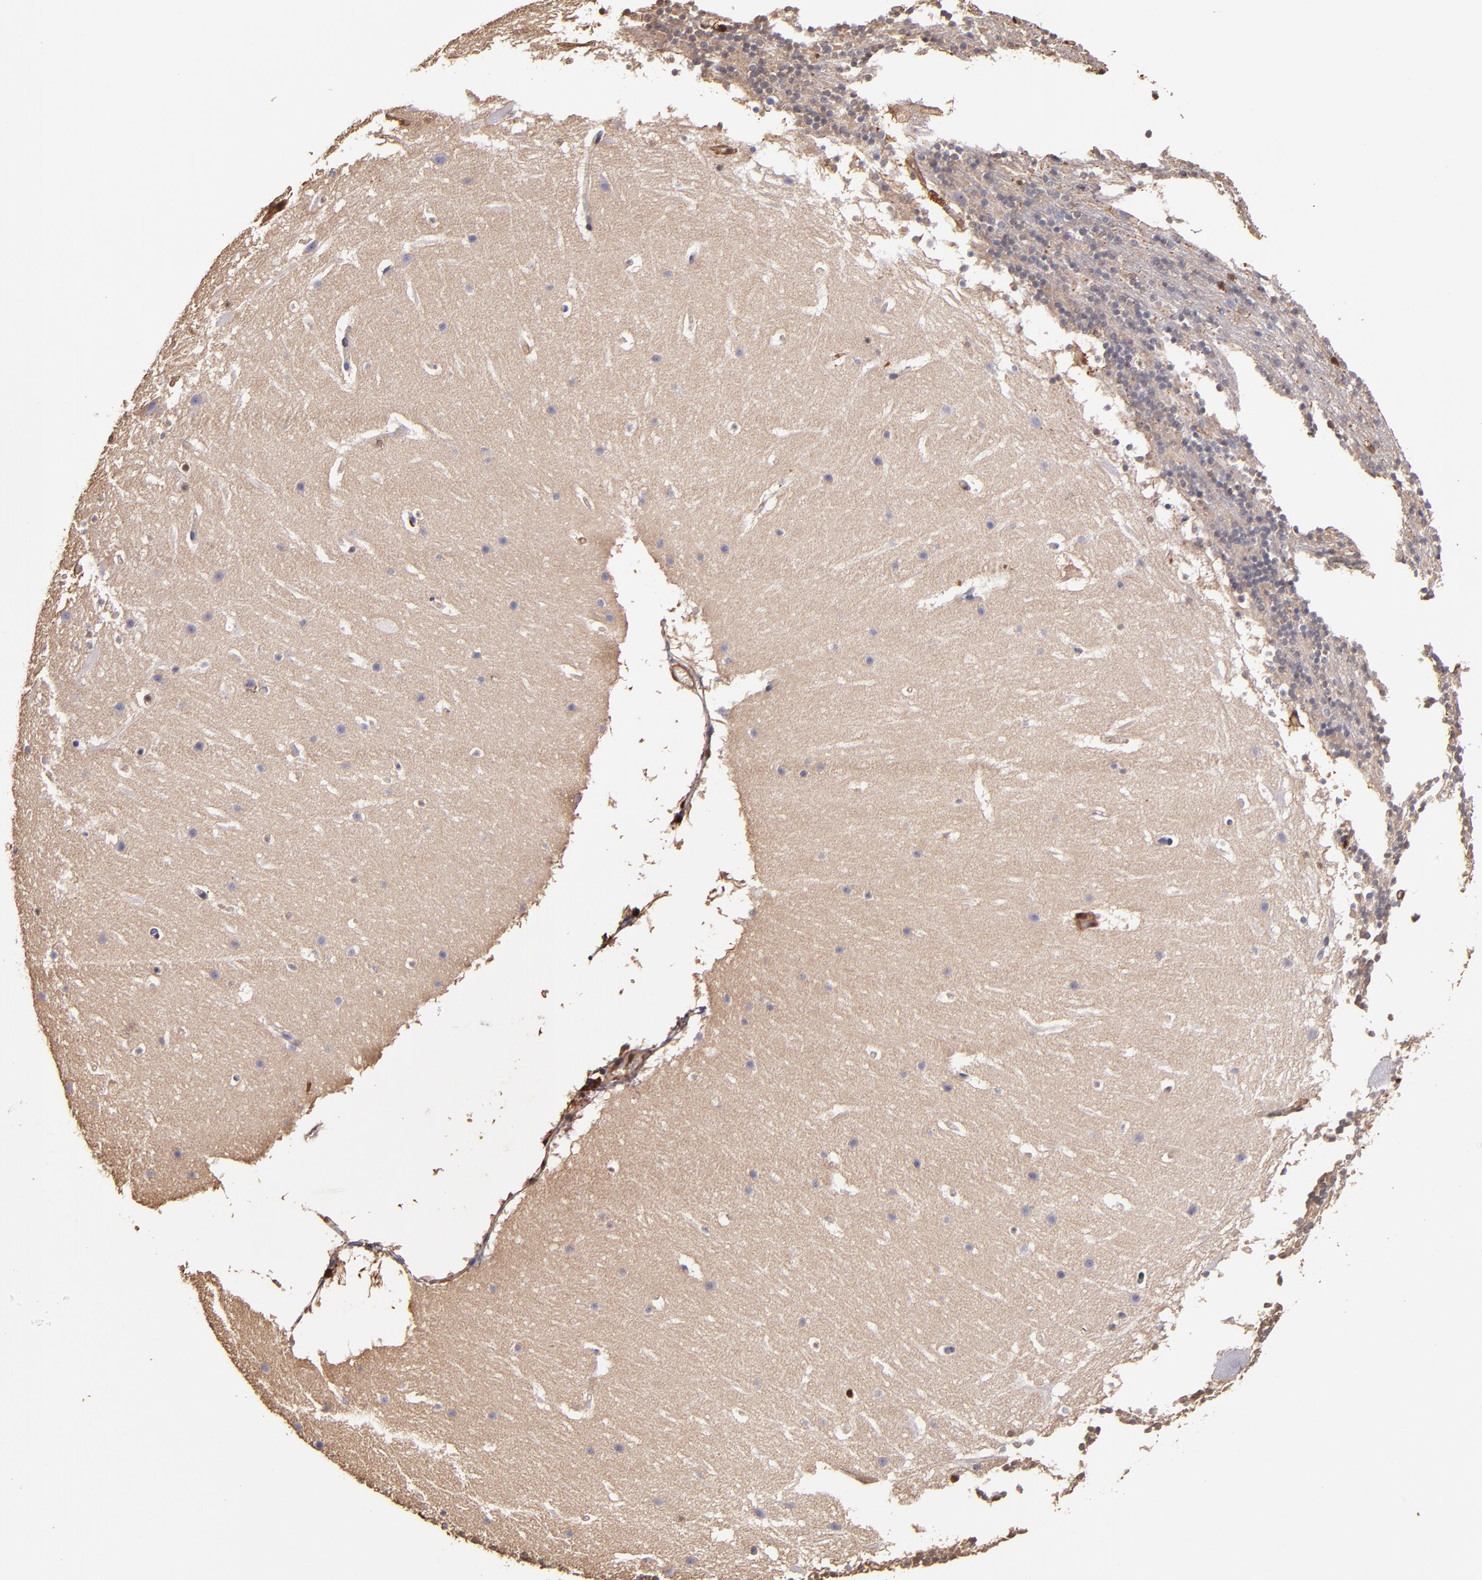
{"staining": {"intensity": "negative", "quantity": "none", "location": "none"}, "tissue": "cerebellum", "cell_type": "Cells in granular layer", "image_type": "normal", "snomed": [{"axis": "morphology", "description": "Normal tissue, NOS"}, {"axis": "topography", "description": "Cerebellum"}], "caption": "Photomicrograph shows no protein positivity in cells in granular layer of normal cerebellum.", "gene": "S100A6", "patient": {"sex": "male", "age": 45}}